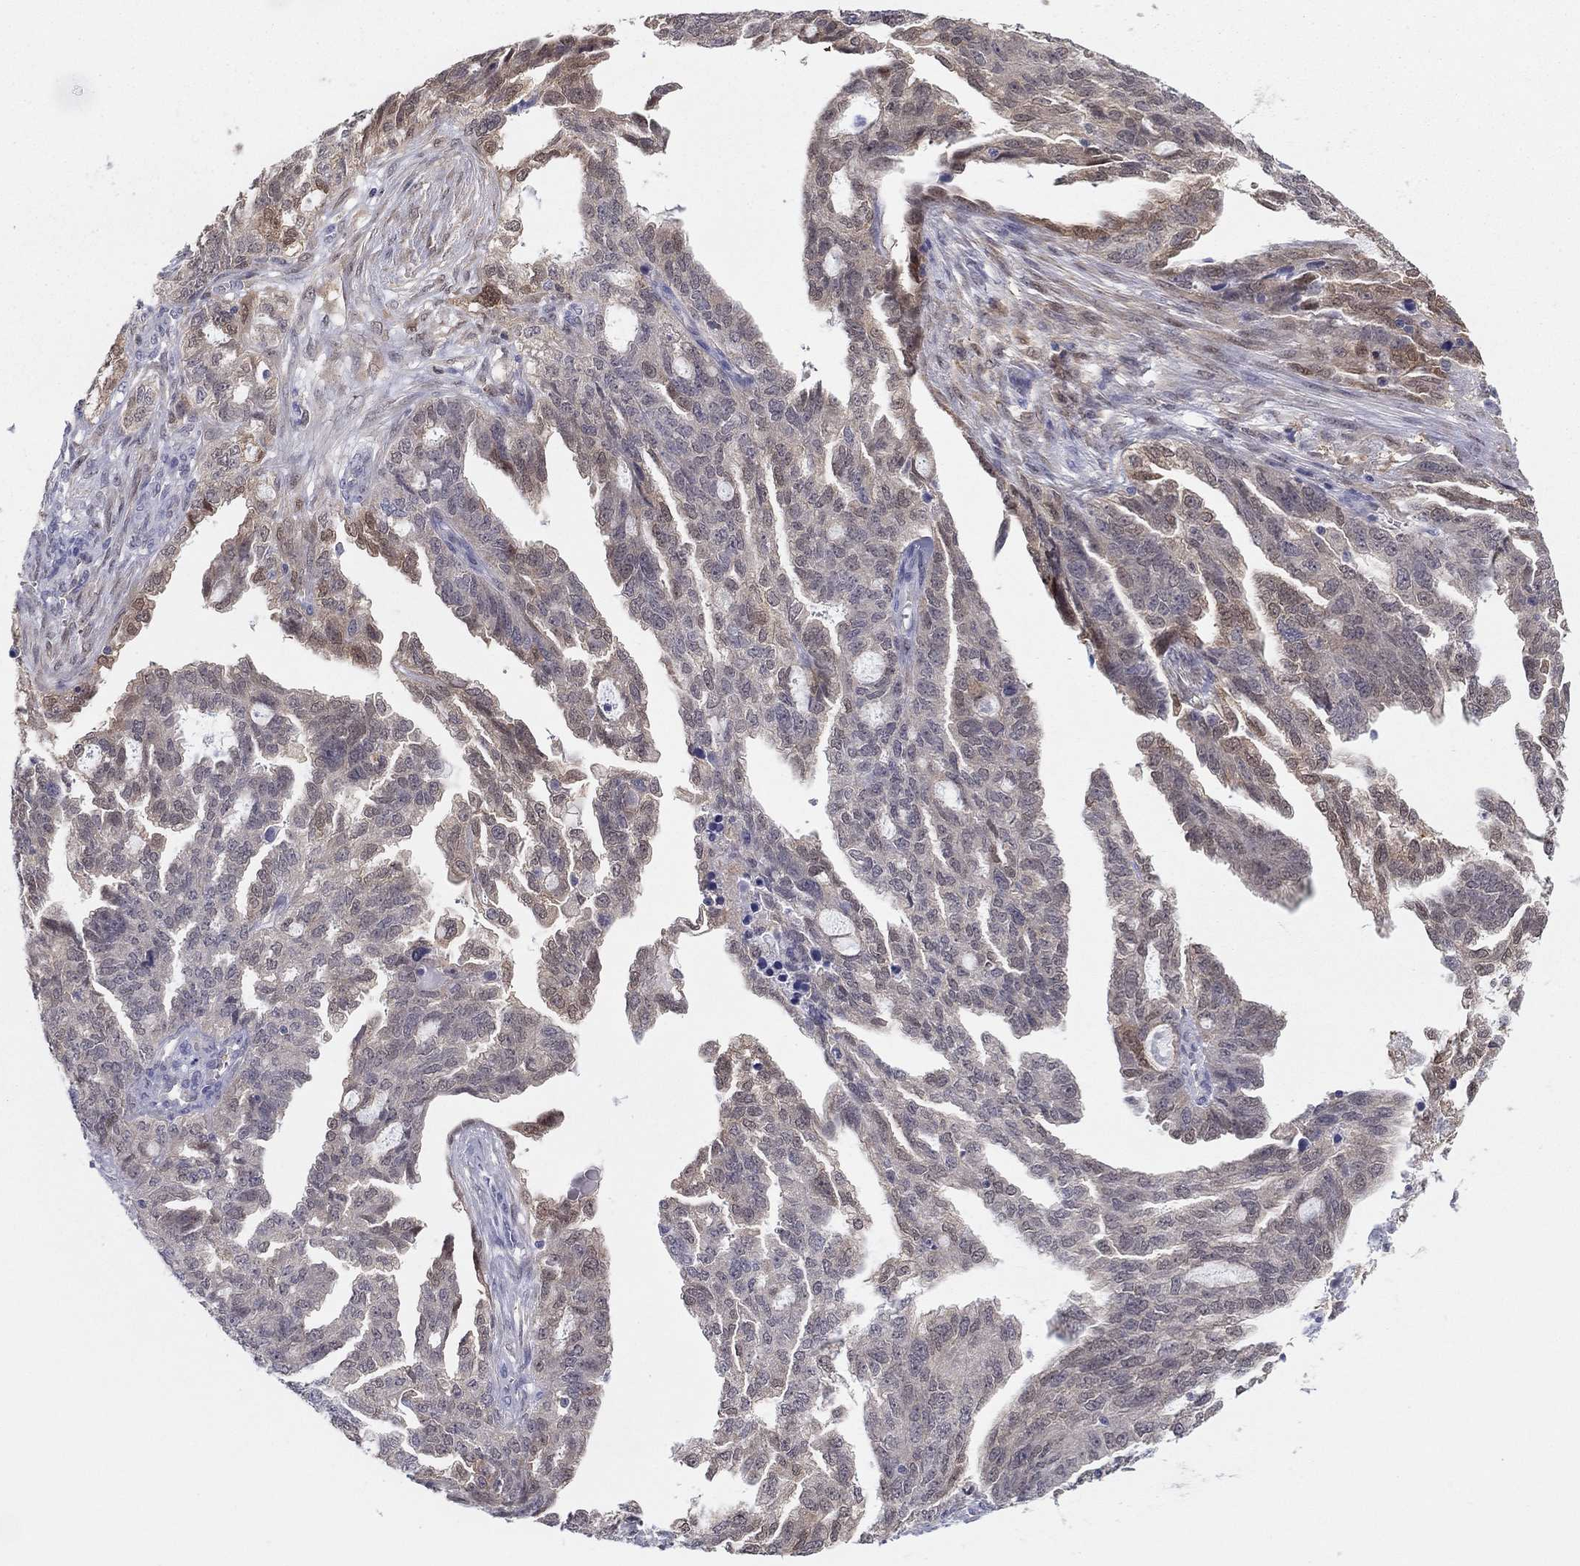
{"staining": {"intensity": "weak", "quantity": "25%-75%", "location": "cytoplasmic/membranous,nuclear"}, "tissue": "ovarian cancer", "cell_type": "Tumor cells", "image_type": "cancer", "snomed": [{"axis": "morphology", "description": "Cystadenocarcinoma, serous, NOS"}, {"axis": "topography", "description": "Ovary"}], "caption": "Immunohistochemical staining of human ovarian cancer shows low levels of weak cytoplasmic/membranous and nuclear positivity in approximately 25%-75% of tumor cells. (DAB = brown stain, brightfield microscopy at high magnification).", "gene": "PDXK", "patient": {"sex": "female", "age": 51}}